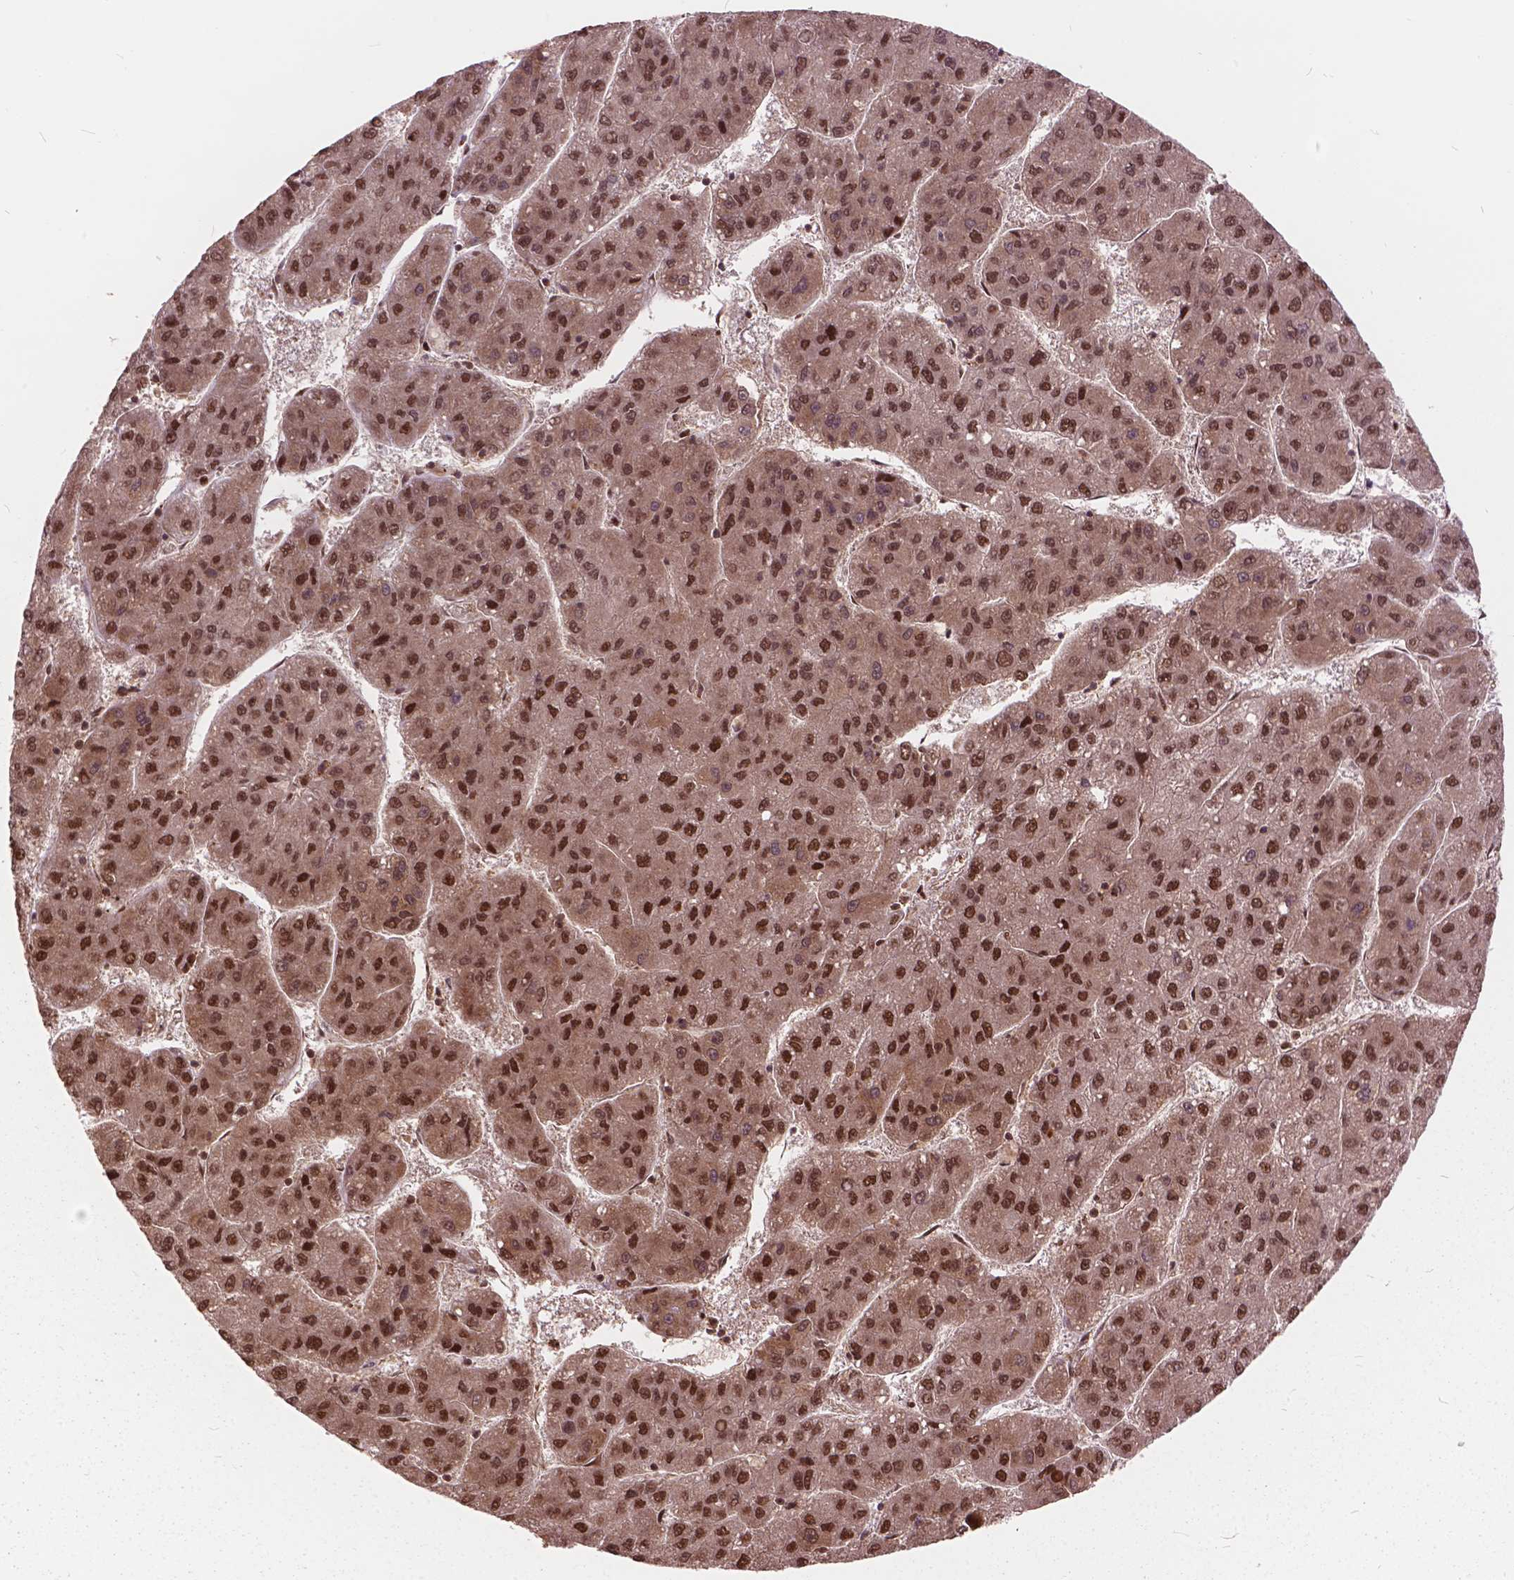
{"staining": {"intensity": "moderate", "quantity": ">75%", "location": "nuclear"}, "tissue": "liver cancer", "cell_type": "Tumor cells", "image_type": "cancer", "snomed": [{"axis": "morphology", "description": "Carcinoma, Hepatocellular, NOS"}, {"axis": "topography", "description": "Liver"}], "caption": "The immunohistochemical stain highlights moderate nuclear positivity in tumor cells of liver hepatocellular carcinoma tissue.", "gene": "ANP32B", "patient": {"sex": "female", "age": 82}}